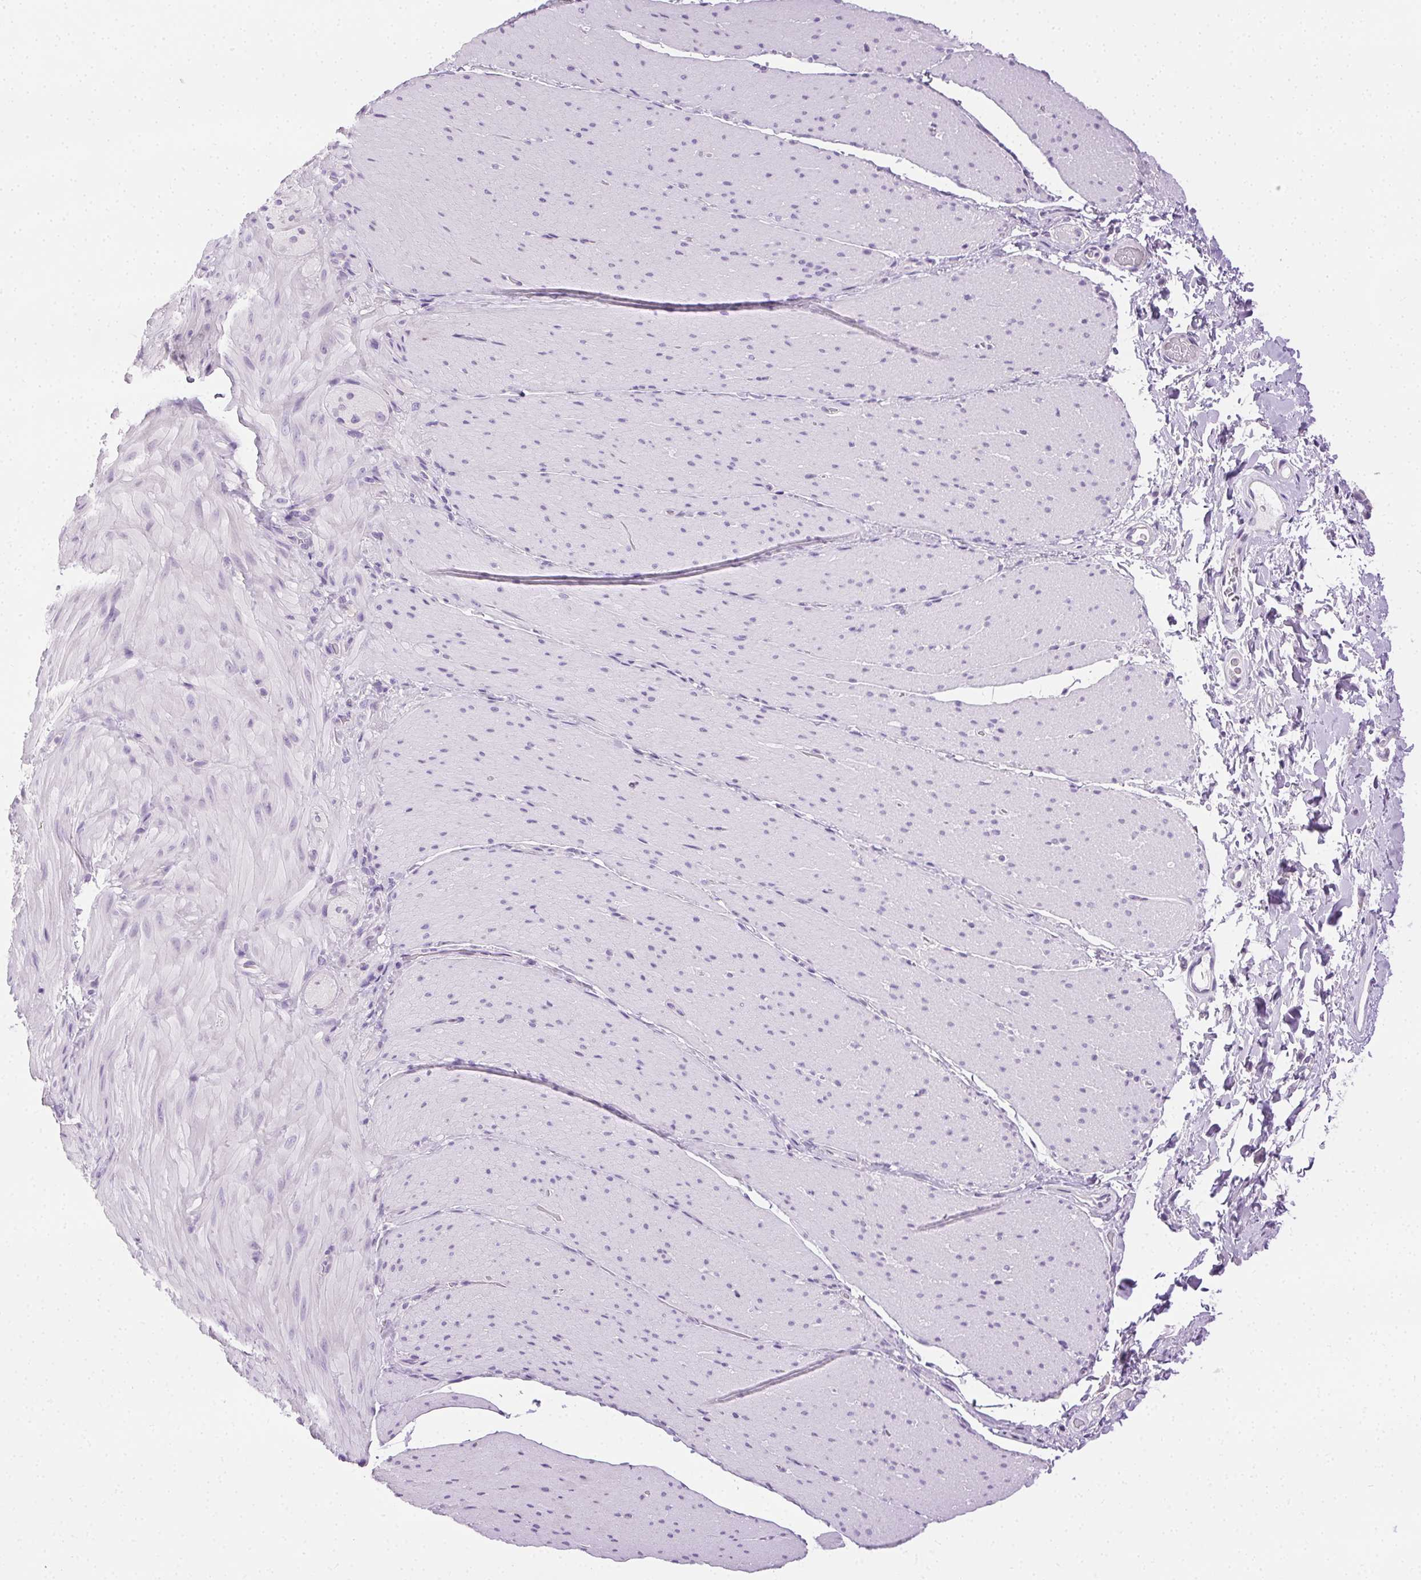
{"staining": {"intensity": "negative", "quantity": "none", "location": "none"}, "tissue": "smooth muscle", "cell_type": "Smooth muscle cells", "image_type": "normal", "snomed": [{"axis": "morphology", "description": "Normal tissue, NOS"}, {"axis": "topography", "description": "Smooth muscle"}, {"axis": "topography", "description": "Colon"}], "caption": "An IHC image of unremarkable smooth muscle is shown. There is no staining in smooth muscle cells of smooth muscle. The staining is performed using DAB brown chromogen with nuclei counter-stained in using hematoxylin.", "gene": "C20orf85", "patient": {"sex": "male", "age": 73}}